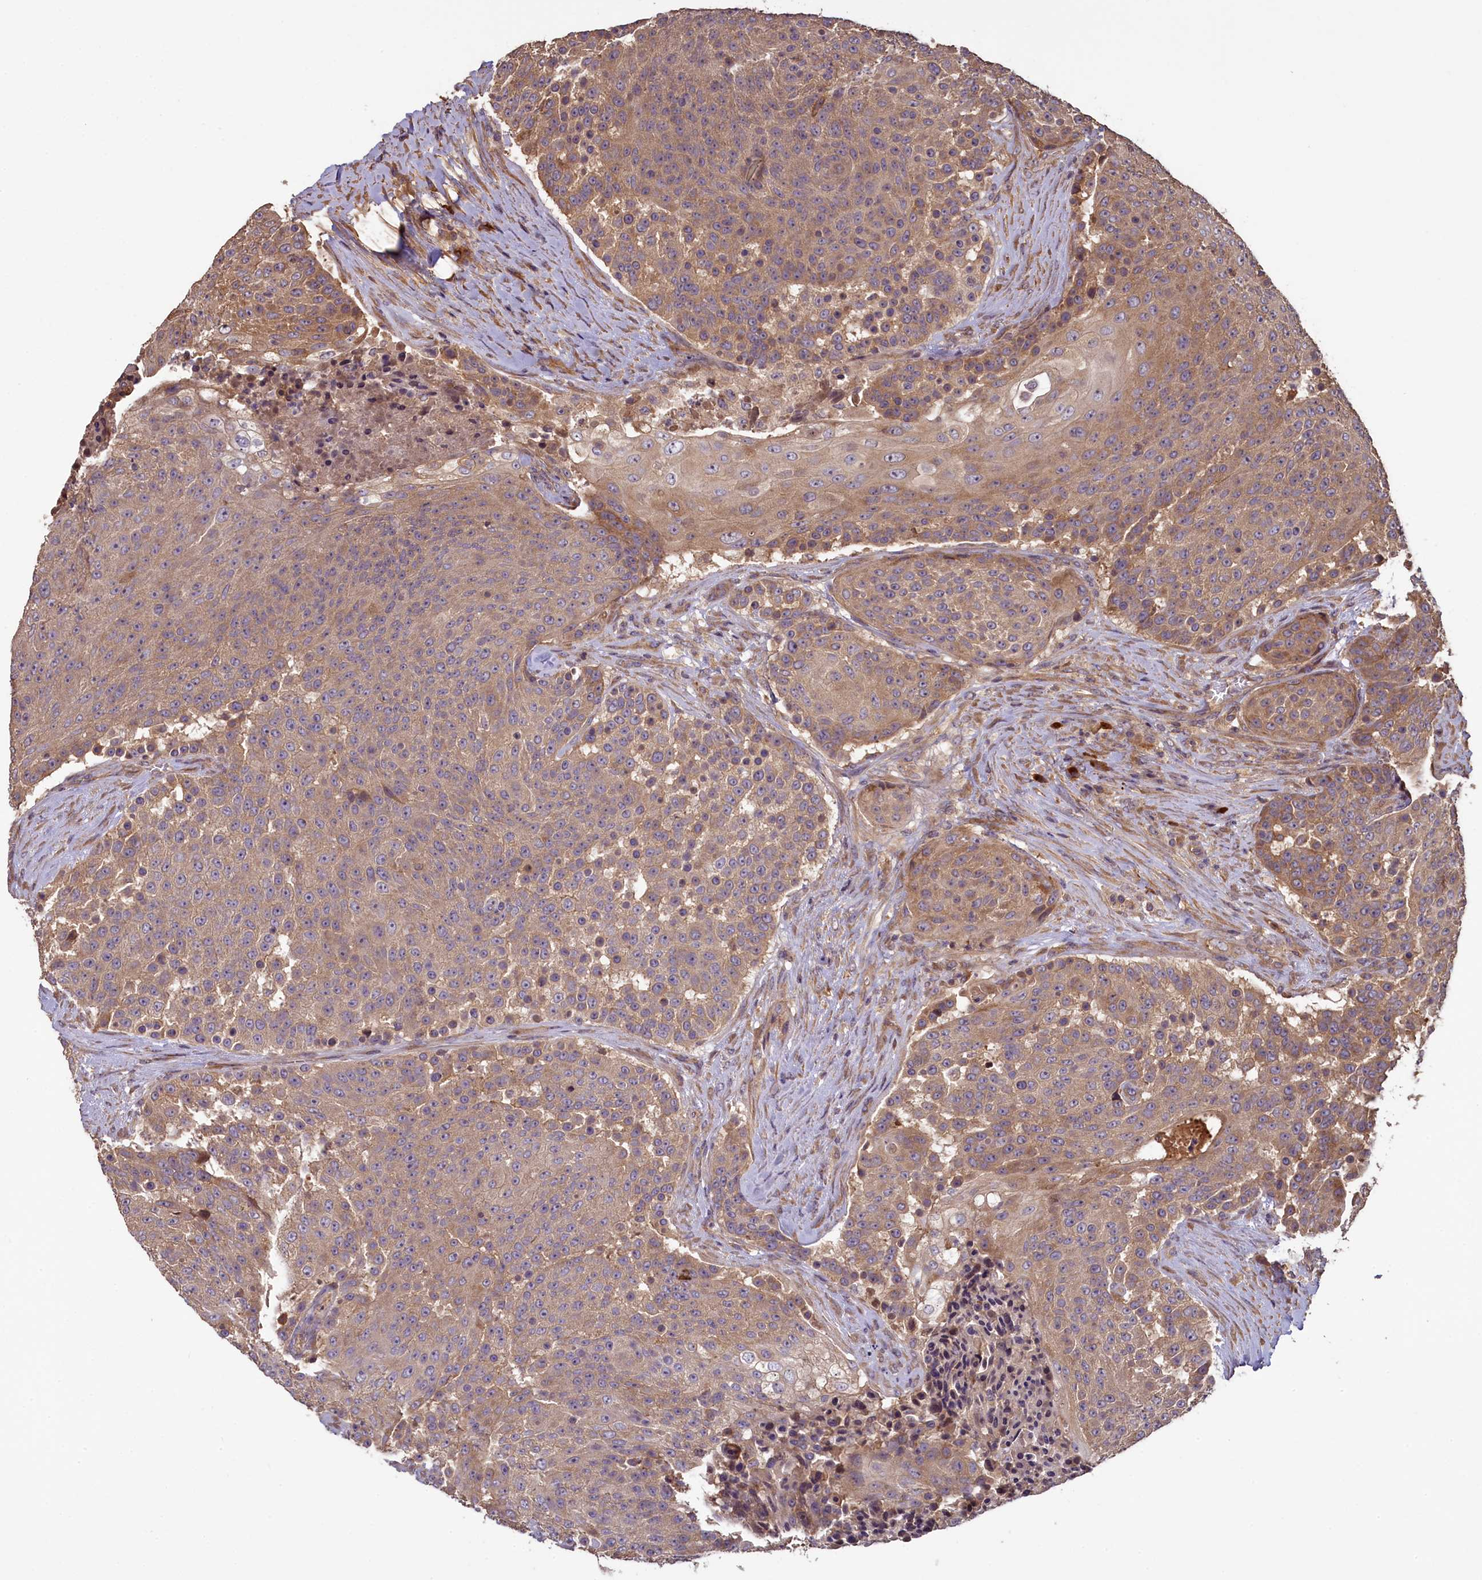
{"staining": {"intensity": "moderate", "quantity": ">75%", "location": "cytoplasmic/membranous"}, "tissue": "urothelial cancer", "cell_type": "Tumor cells", "image_type": "cancer", "snomed": [{"axis": "morphology", "description": "Urothelial carcinoma, High grade"}, {"axis": "topography", "description": "Urinary bladder"}], "caption": "The photomicrograph displays a brown stain indicating the presence of a protein in the cytoplasmic/membranous of tumor cells in high-grade urothelial carcinoma. The staining was performed using DAB (3,3'-diaminobenzidine) to visualize the protein expression in brown, while the nuclei were stained in blue with hematoxylin (Magnification: 20x).", "gene": "NUDT6", "patient": {"sex": "female", "age": 63}}